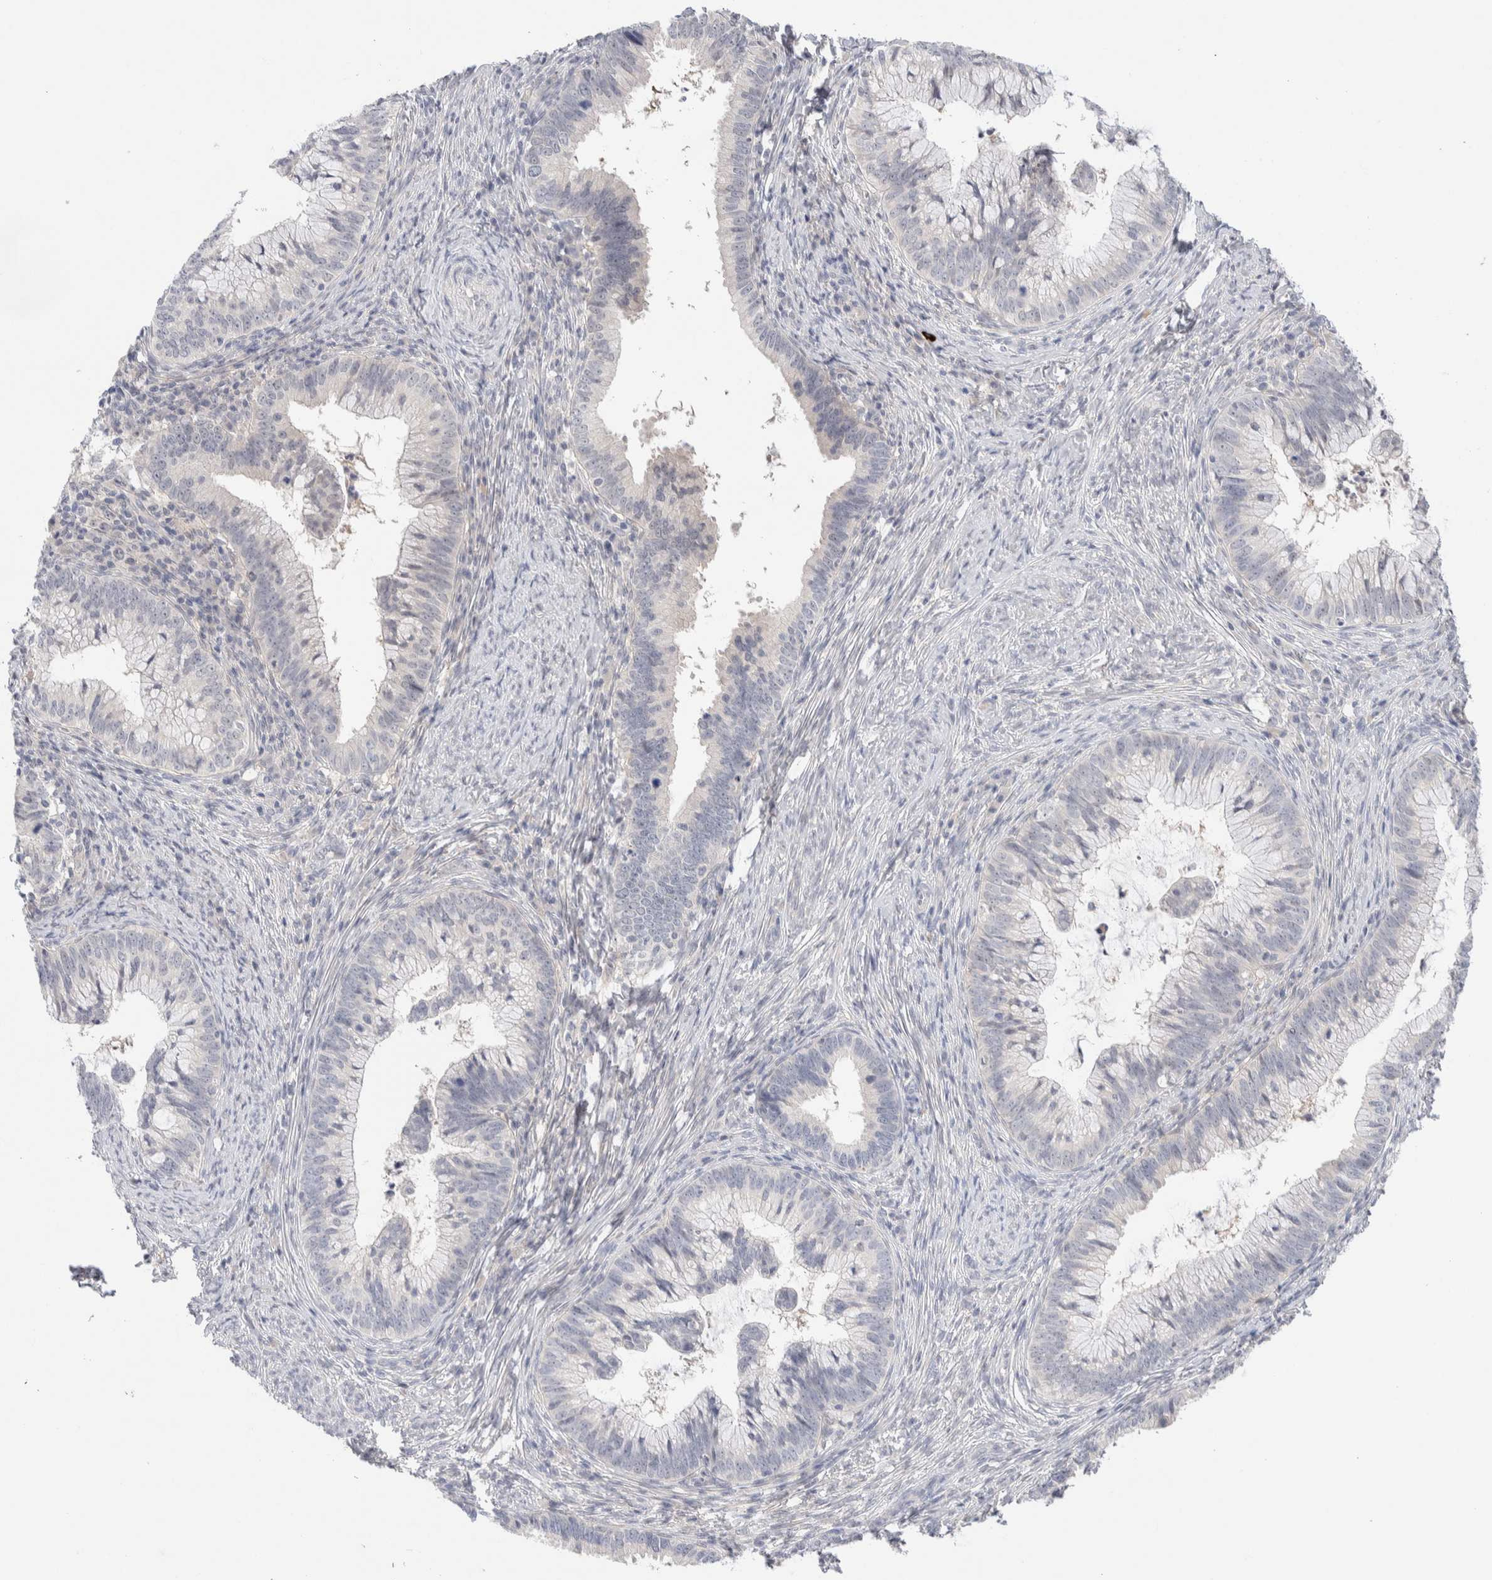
{"staining": {"intensity": "negative", "quantity": "none", "location": "none"}, "tissue": "cervical cancer", "cell_type": "Tumor cells", "image_type": "cancer", "snomed": [{"axis": "morphology", "description": "Adenocarcinoma, NOS"}, {"axis": "topography", "description": "Cervix"}], "caption": "Tumor cells show no significant expression in adenocarcinoma (cervical).", "gene": "DNAJB6", "patient": {"sex": "female", "age": 36}}